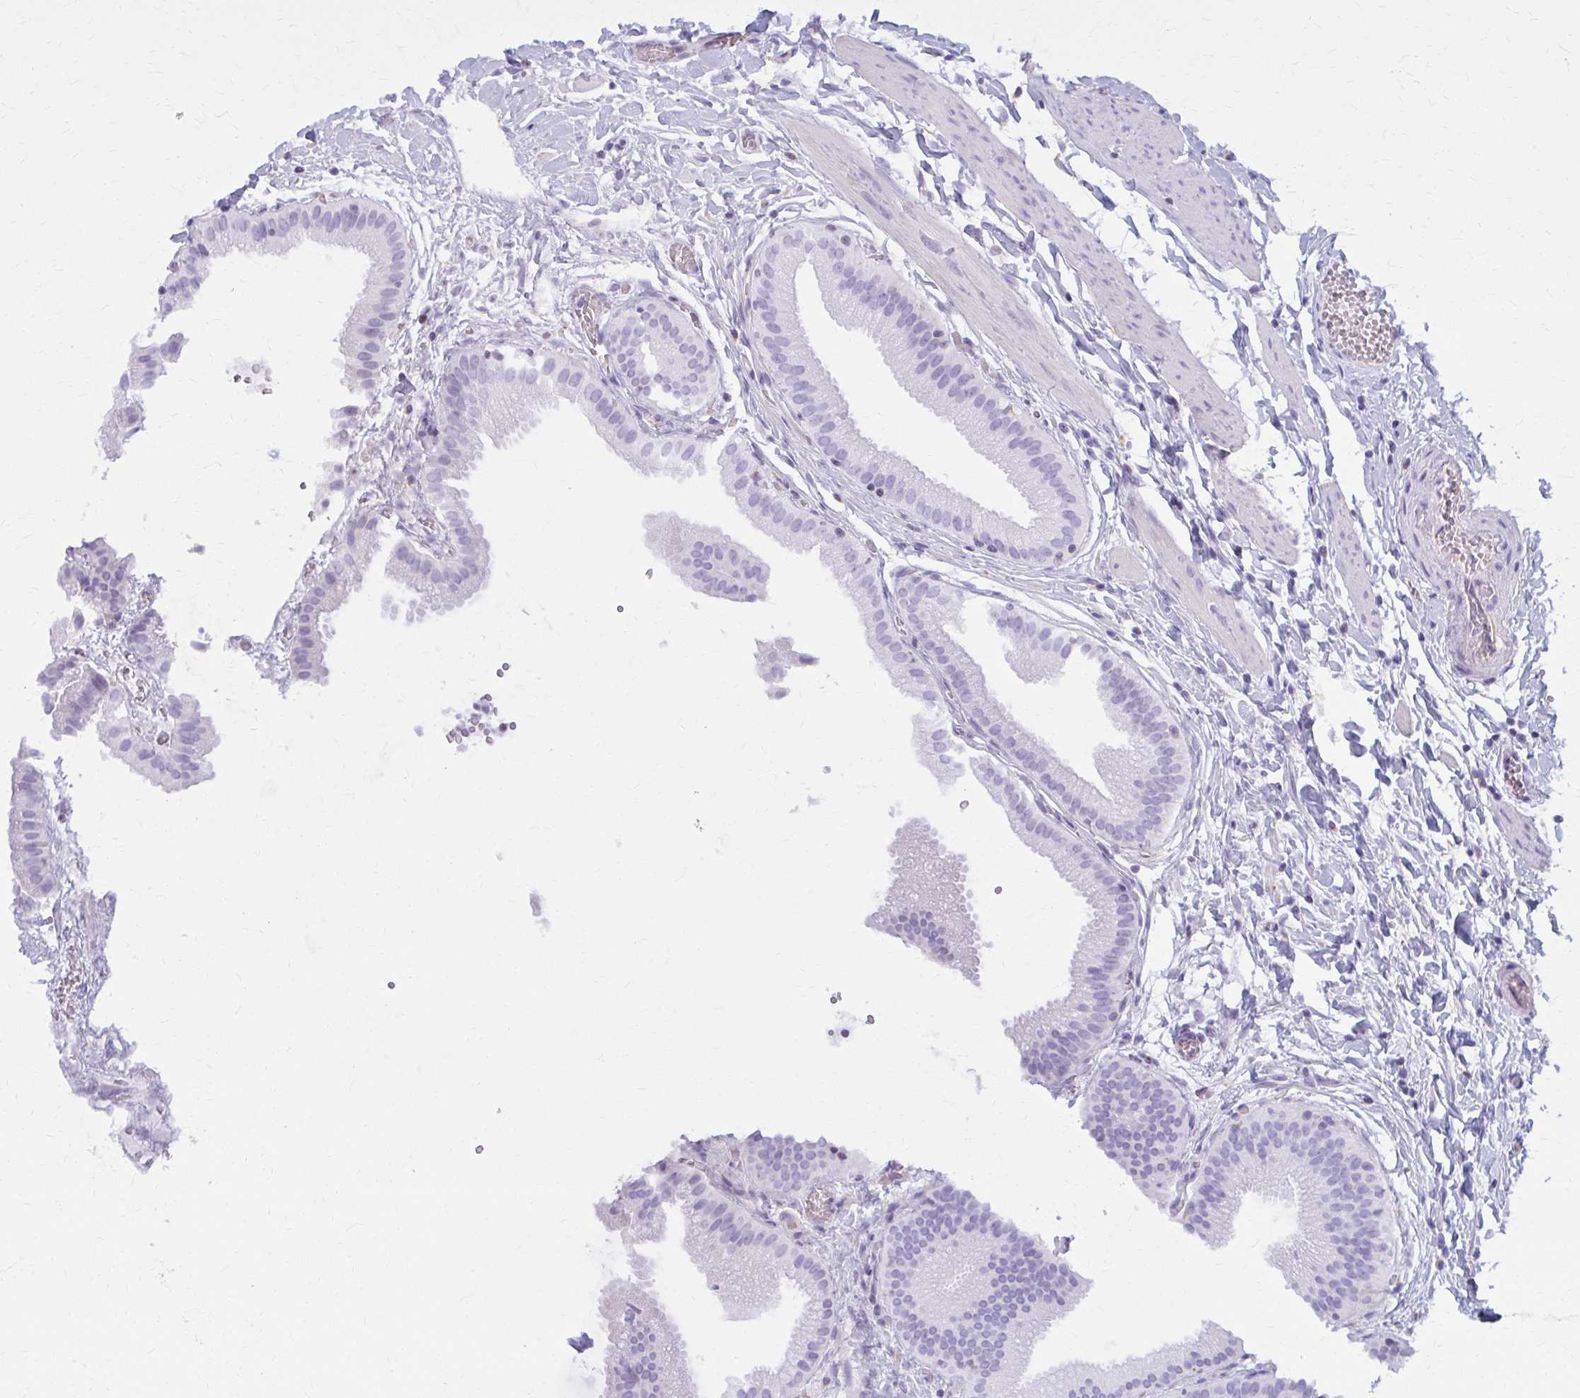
{"staining": {"intensity": "negative", "quantity": "none", "location": "none"}, "tissue": "gallbladder", "cell_type": "Glandular cells", "image_type": "normal", "snomed": [{"axis": "morphology", "description": "Normal tissue, NOS"}, {"axis": "topography", "description": "Gallbladder"}], "caption": "Immunohistochemistry histopathology image of normal gallbladder: human gallbladder stained with DAB displays no significant protein expression in glandular cells. (DAB immunohistochemistry (IHC), high magnification).", "gene": "GFAP", "patient": {"sex": "female", "age": 63}}